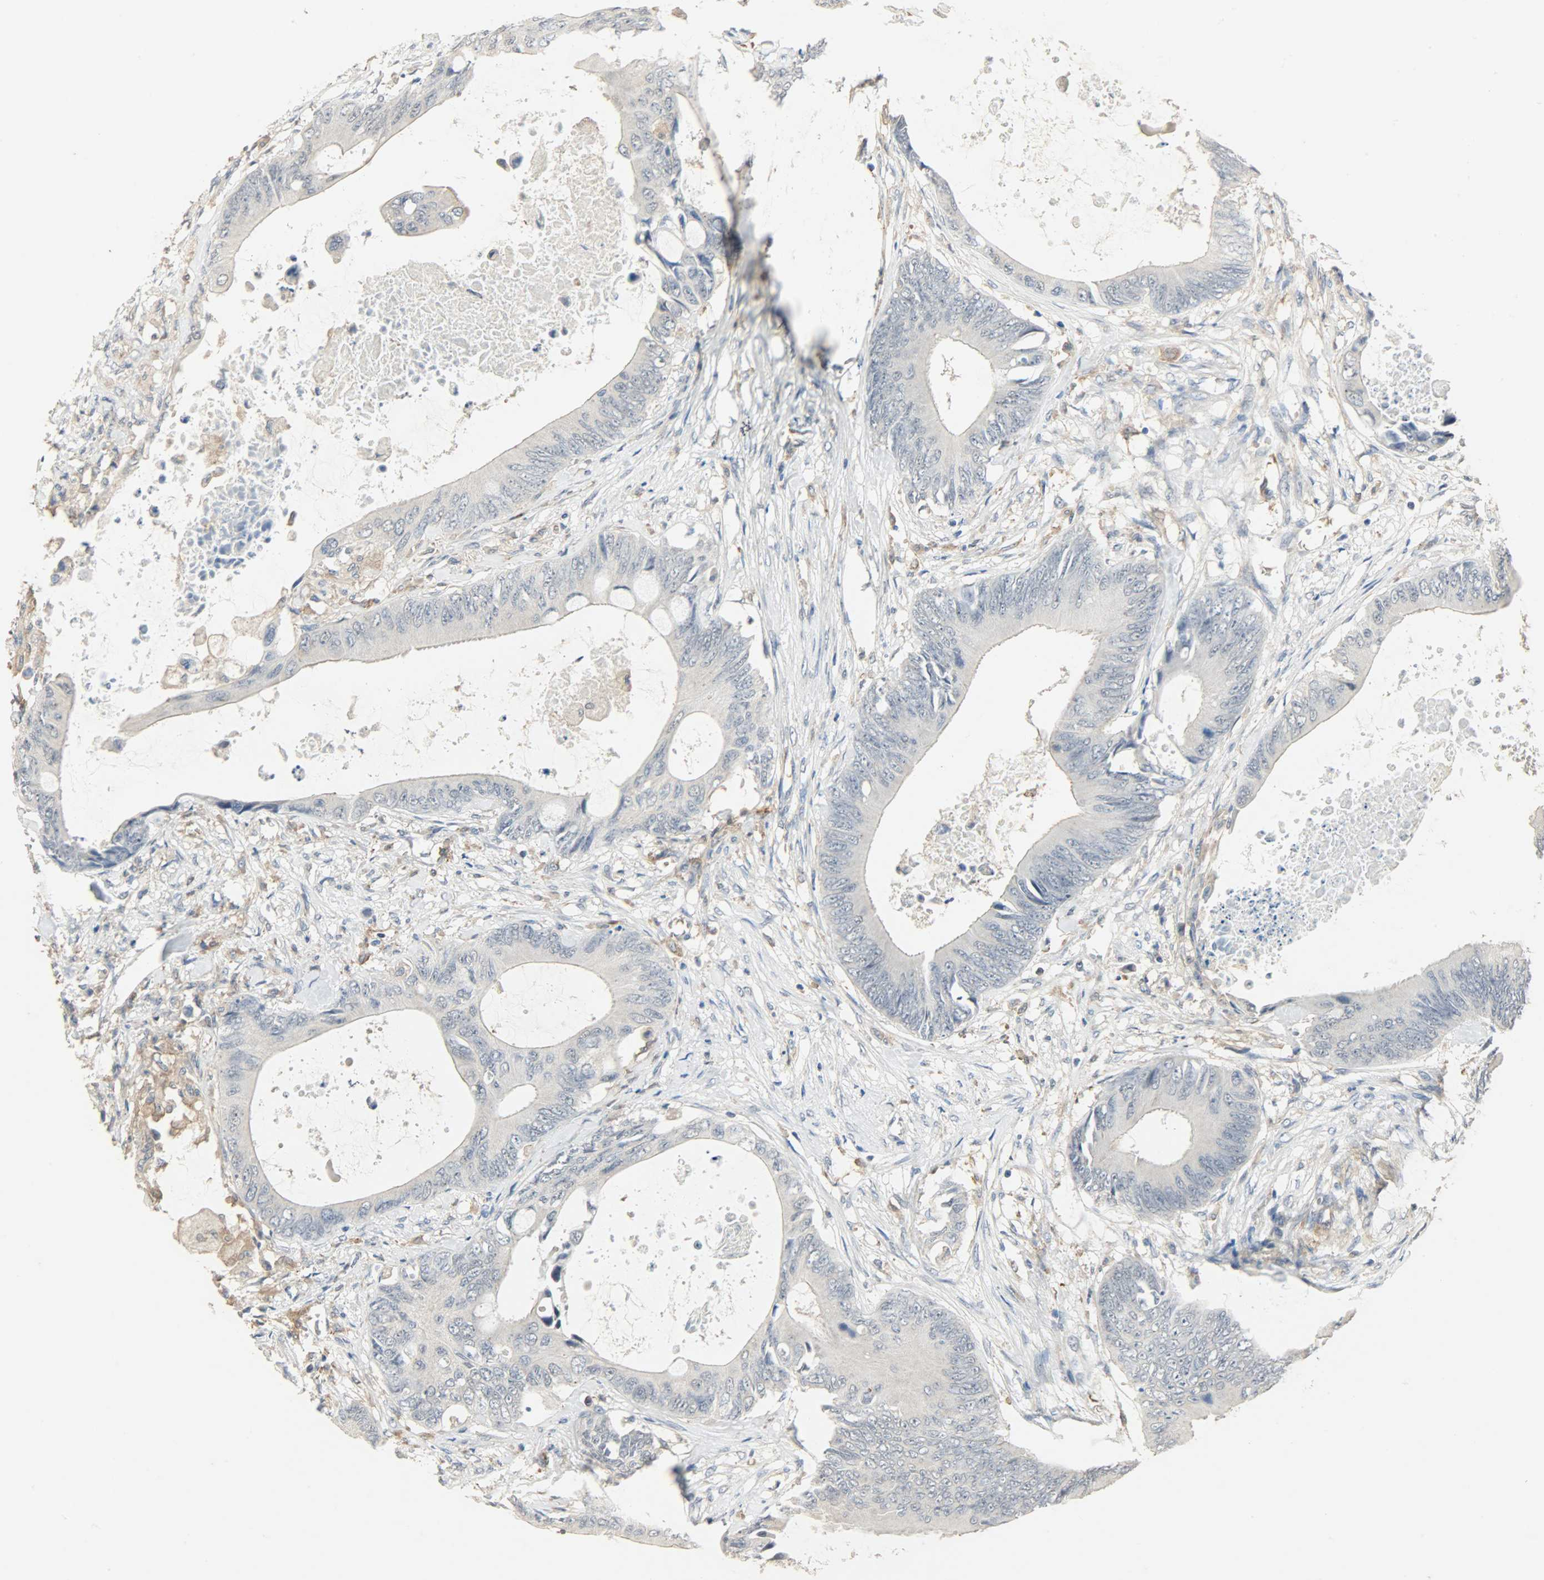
{"staining": {"intensity": "negative", "quantity": "none", "location": "none"}, "tissue": "colorectal cancer", "cell_type": "Tumor cells", "image_type": "cancer", "snomed": [{"axis": "morphology", "description": "Normal tissue, NOS"}, {"axis": "morphology", "description": "Adenocarcinoma, NOS"}, {"axis": "topography", "description": "Rectum"}, {"axis": "topography", "description": "Peripheral nerve tissue"}], "caption": "DAB immunohistochemical staining of colorectal adenocarcinoma shows no significant positivity in tumor cells.", "gene": "SKAP2", "patient": {"sex": "female", "age": 77}}